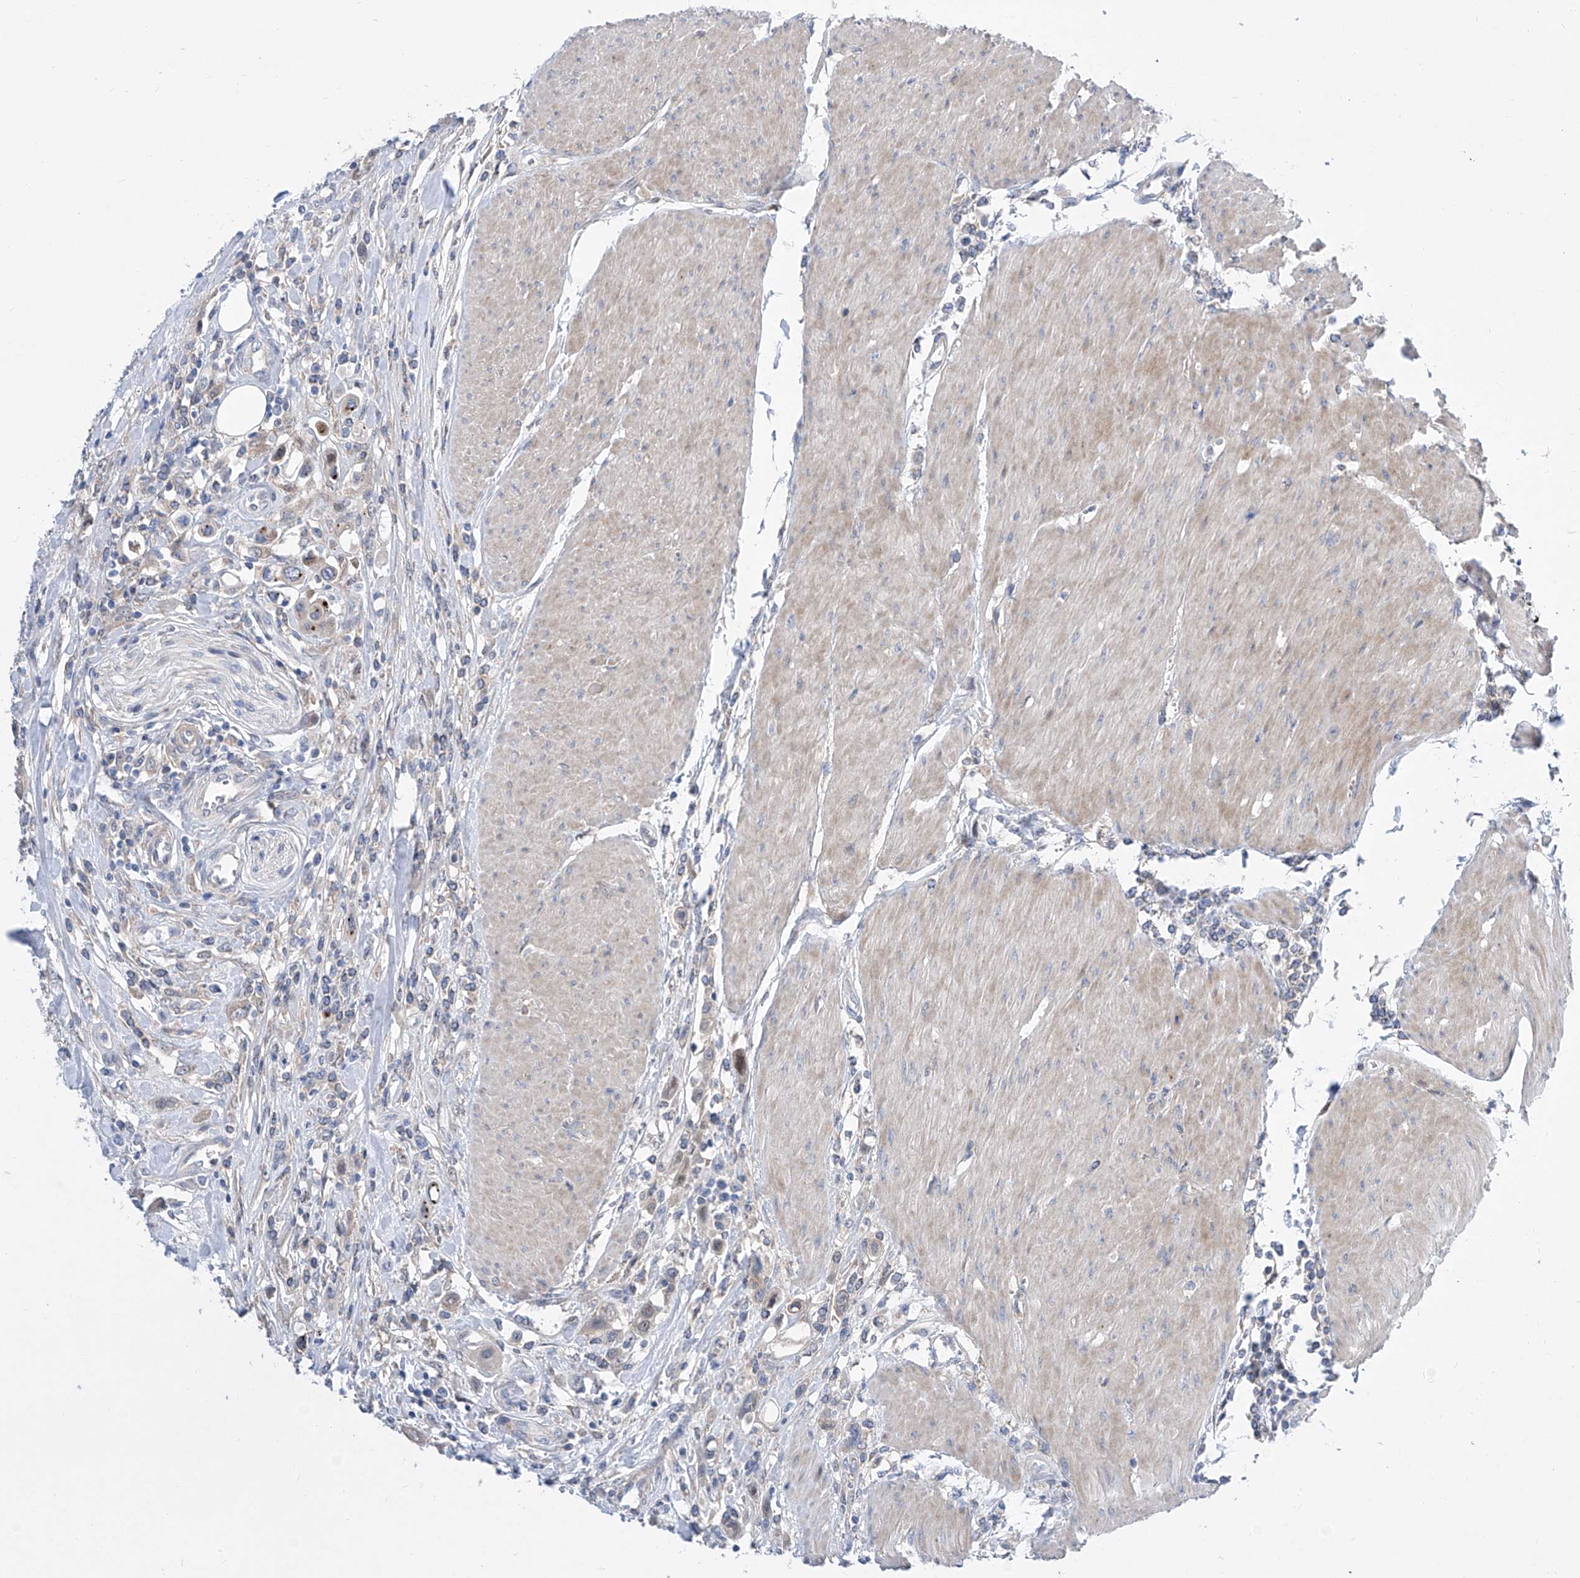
{"staining": {"intensity": "negative", "quantity": "none", "location": "none"}, "tissue": "urothelial cancer", "cell_type": "Tumor cells", "image_type": "cancer", "snomed": [{"axis": "morphology", "description": "Urothelial carcinoma, High grade"}, {"axis": "topography", "description": "Urinary bladder"}], "caption": "The immunohistochemistry (IHC) photomicrograph has no significant expression in tumor cells of urothelial cancer tissue.", "gene": "SRBD1", "patient": {"sex": "male", "age": 50}}